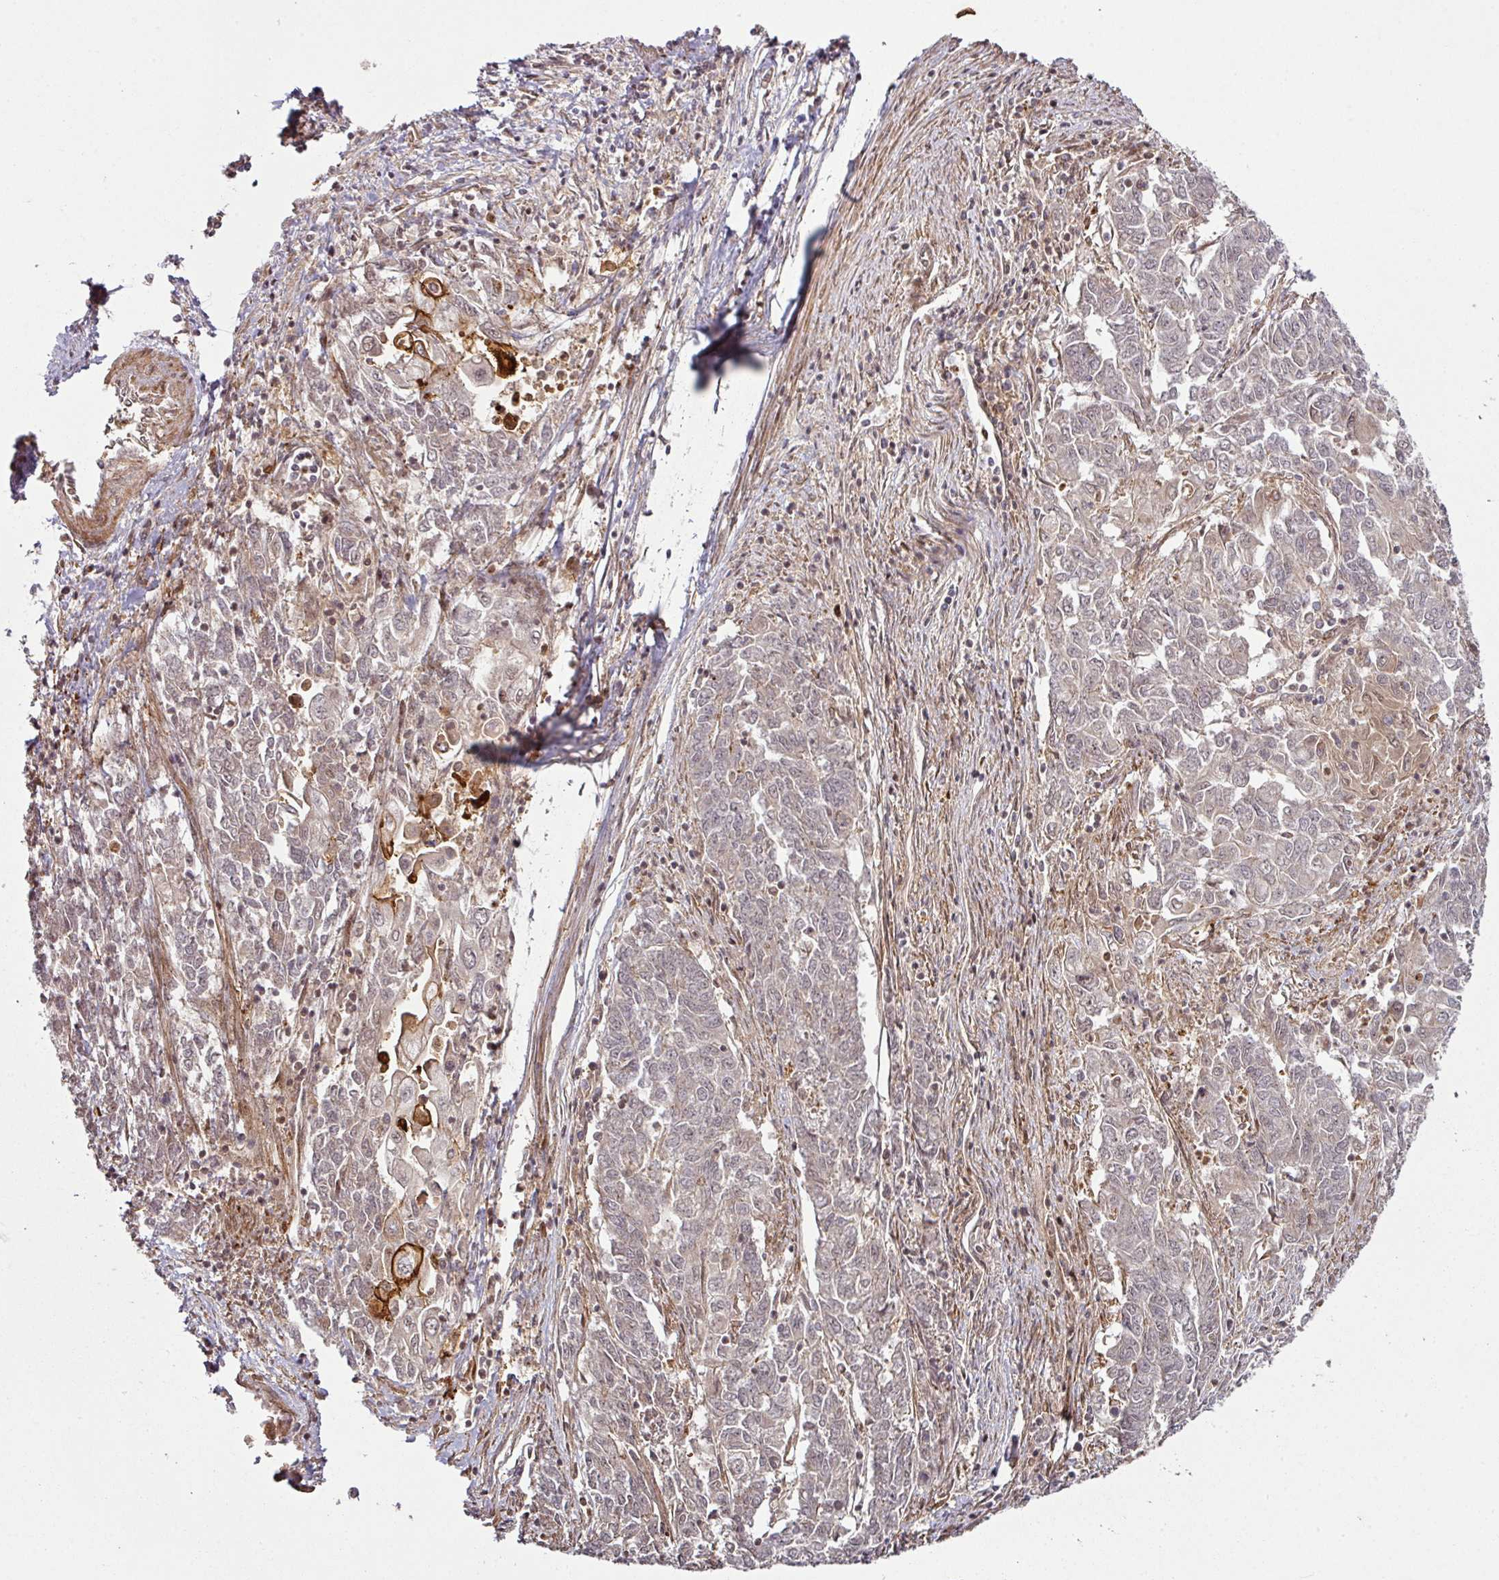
{"staining": {"intensity": "strong", "quantity": "<25%", "location": "cytoplasmic/membranous,nuclear"}, "tissue": "endometrial cancer", "cell_type": "Tumor cells", "image_type": "cancer", "snomed": [{"axis": "morphology", "description": "Adenocarcinoma, NOS"}, {"axis": "topography", "description": "Endometrium"}], "caption": "DAB immunohistochemical staining of human endometrial cancer shows strong cytoplasmic/membranous and nuclear protein expression in approximately <25% of tumor cells.", "gene": "ATAT1", "patient": {"sex": "female", "age": 54}}